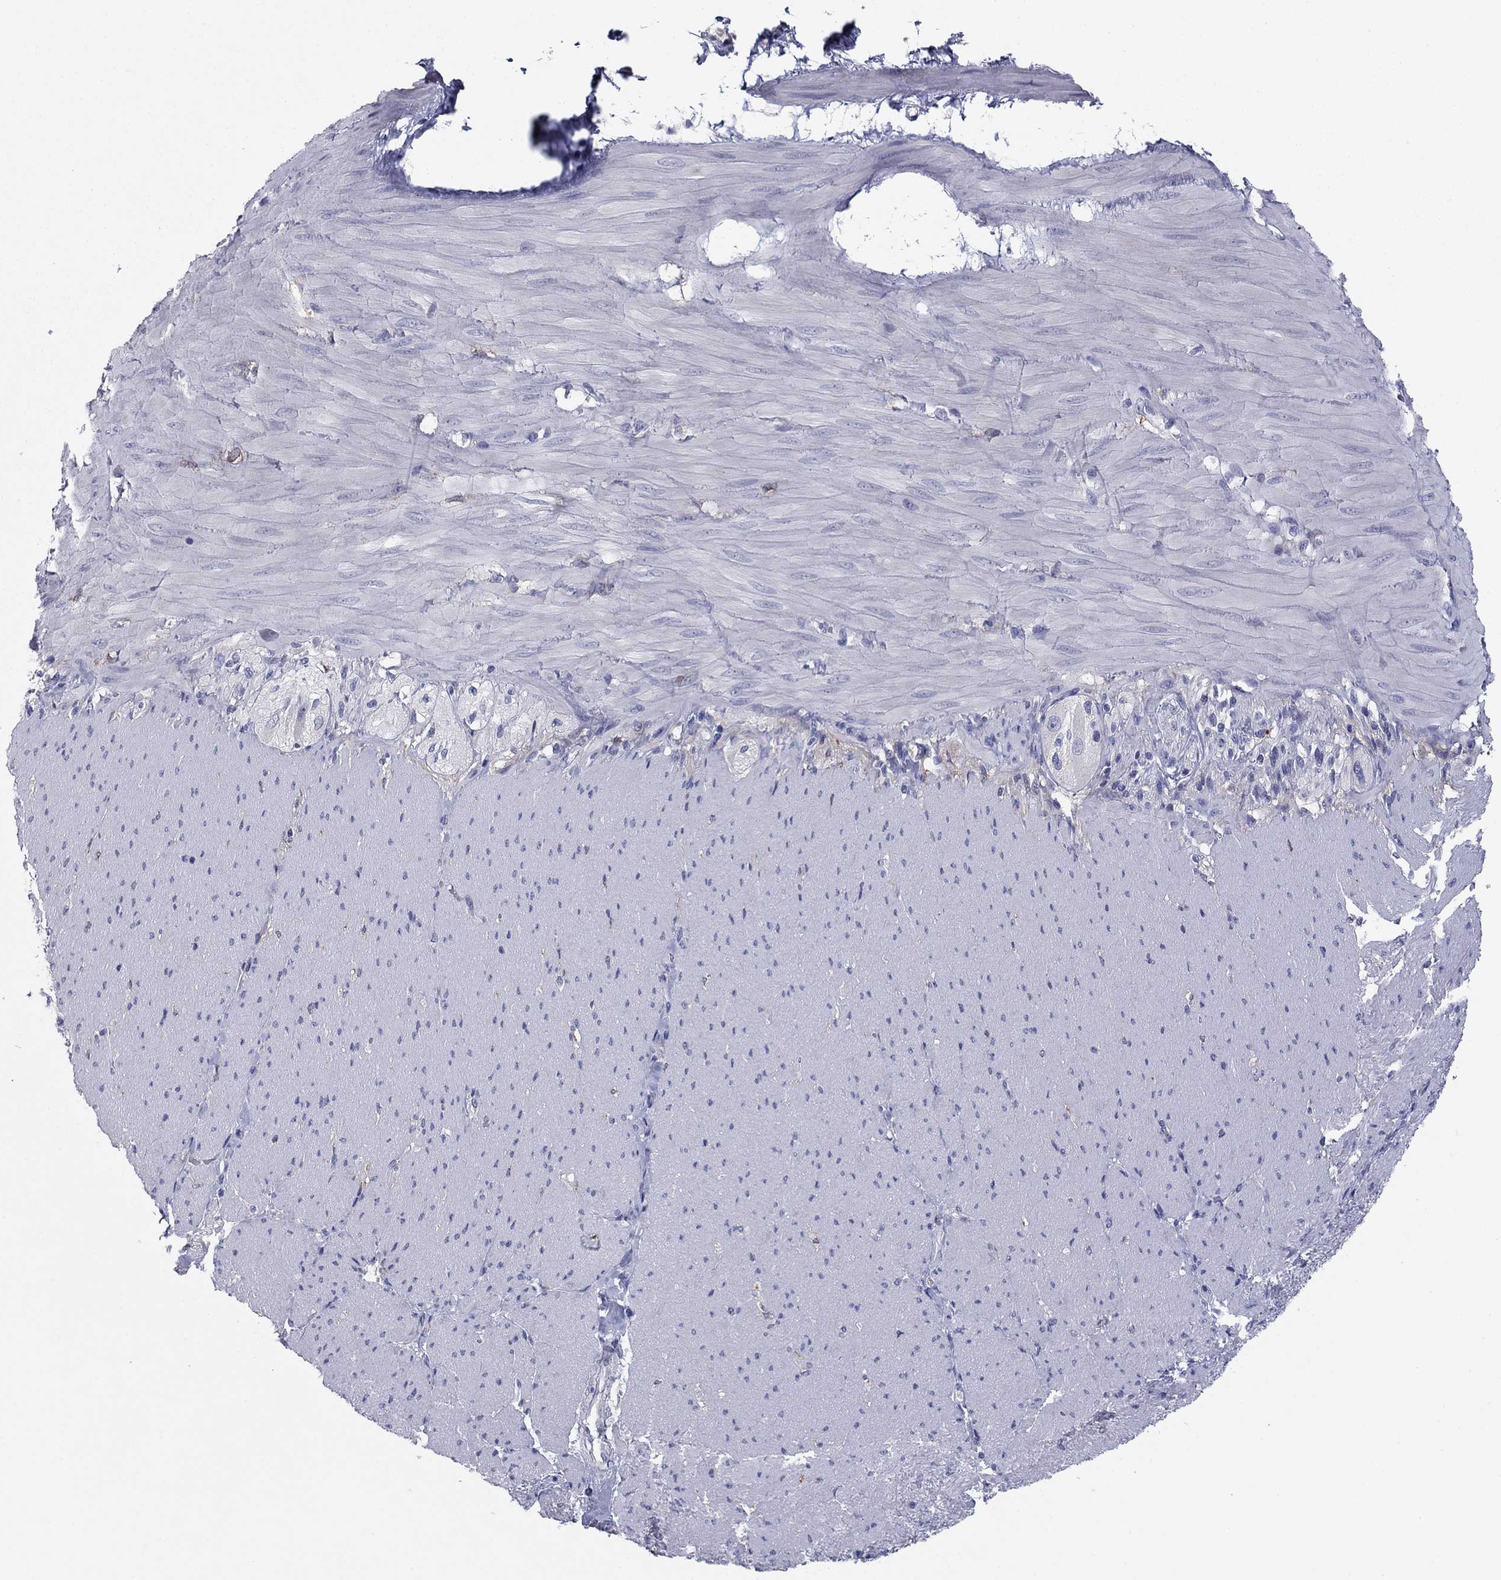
{"staining": {"intensity": "negative", "quantity": "none", "location": "none"}, "tissue": "soft tissue", "cell_type": "Fibroblasts", "image_type": "normal", "snomed": [{"axis": "morphology", "description": "Normal tissue, NOS"}, {"axis": "topography", "description": "Smooth muscle"}, {"axis": "topography", "description": "Duodenum"}, {"axis": "topography", "description": "Peripheral nerve tissue"}], "caption": "The micrograph displays no significant expression in fibroblasts of soft tissue.", "gene": "CNTNAP4", "patient": {"sex": "female", "age": 61}}